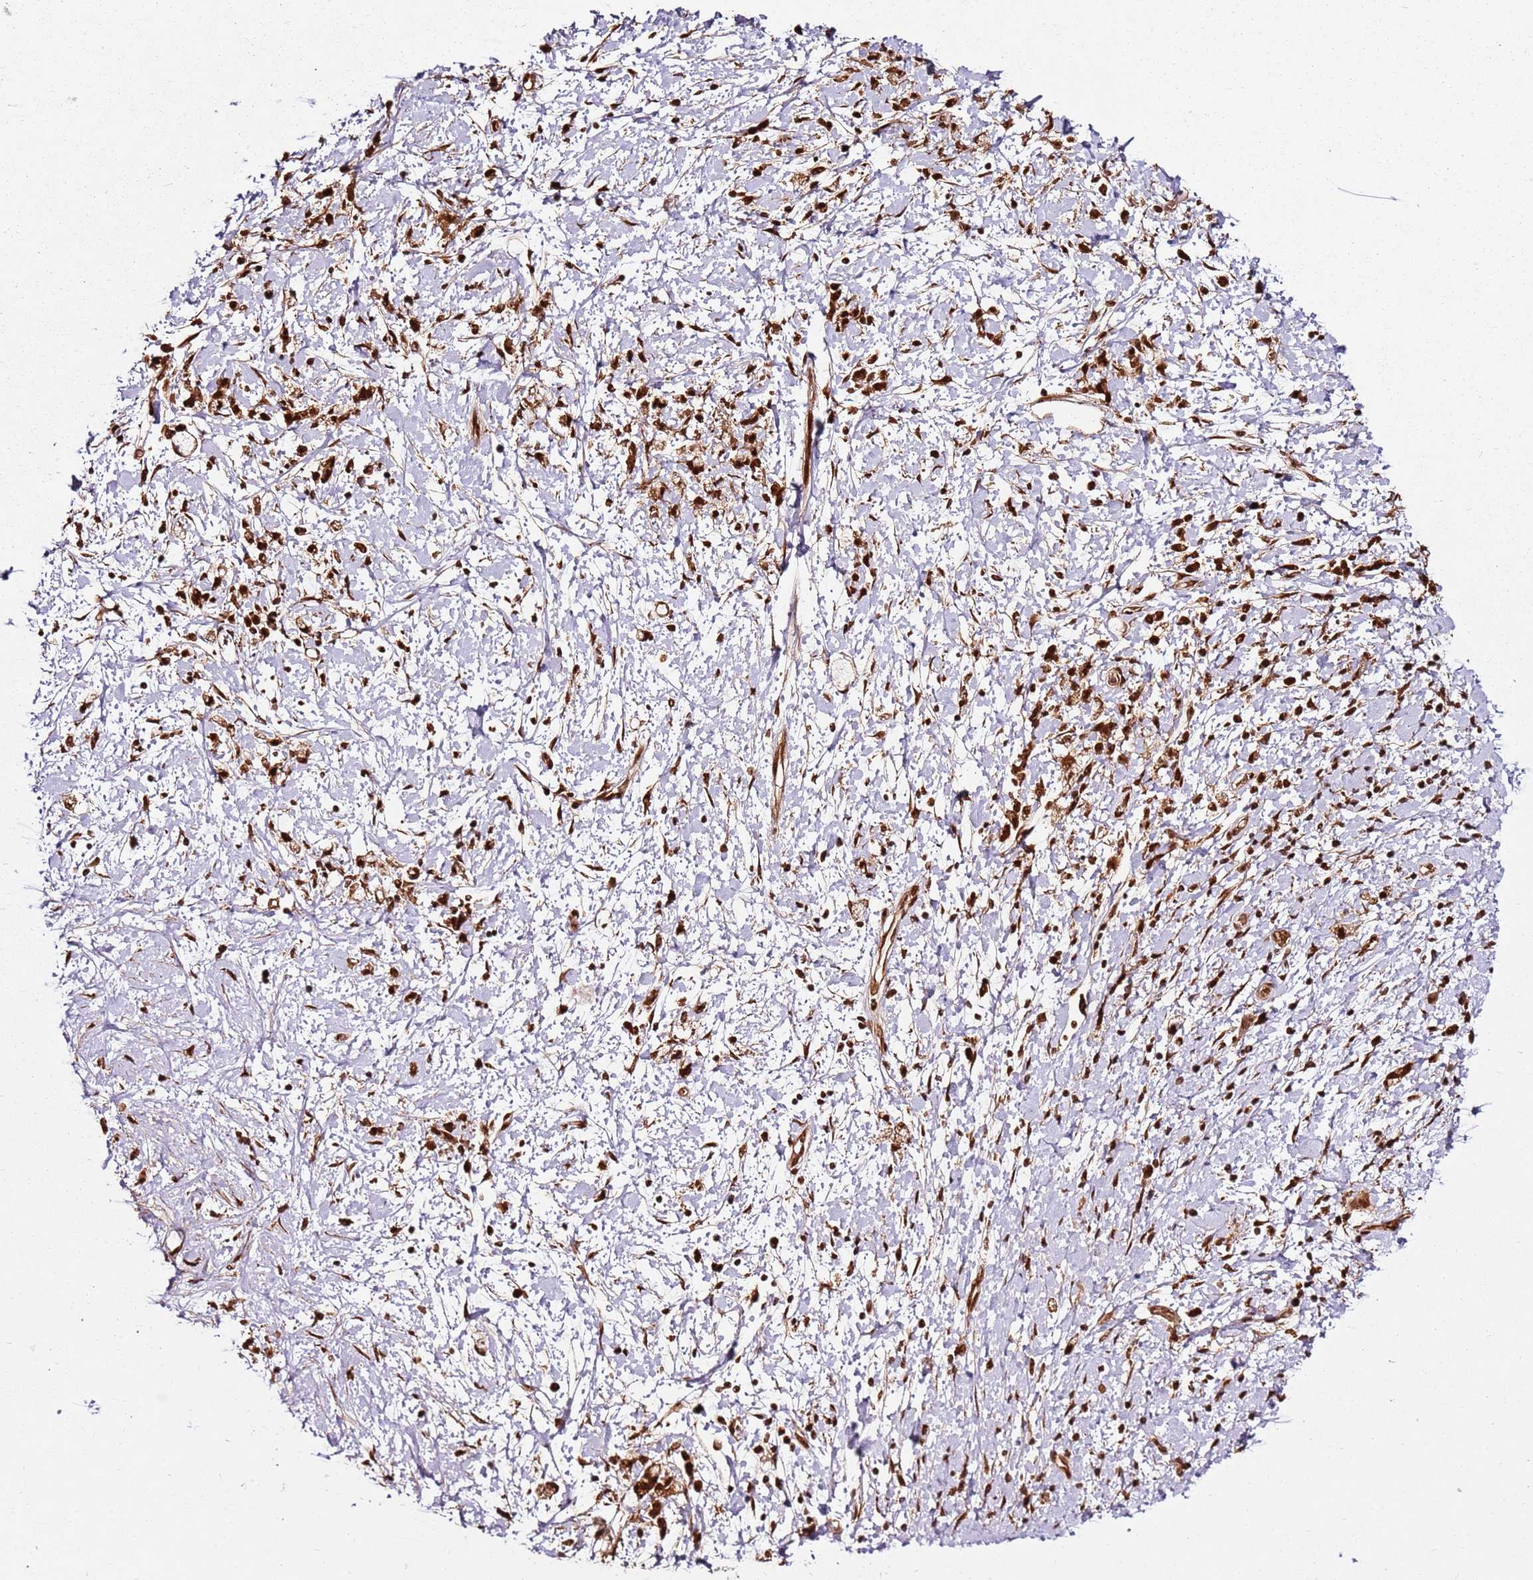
{"staining": {"intensity": "strong", "quantity": ">75%", "location": "nuclear"}, "tissue": "stomach cancer", "cell_type": "Tumor cells", "image_type": "cancer", "snomed": [{"axis": "morphology", "description": "Adenocarcinoma, NOS"}, {"axis": "topography", "description": "Stomach"}], "caption": "Adenocarcinoma (stomach) stained with a protein marker exhibits strong staining in tumor cells.", "gene": "XRN2", "patient": {"sex": "female", "age": 60}}